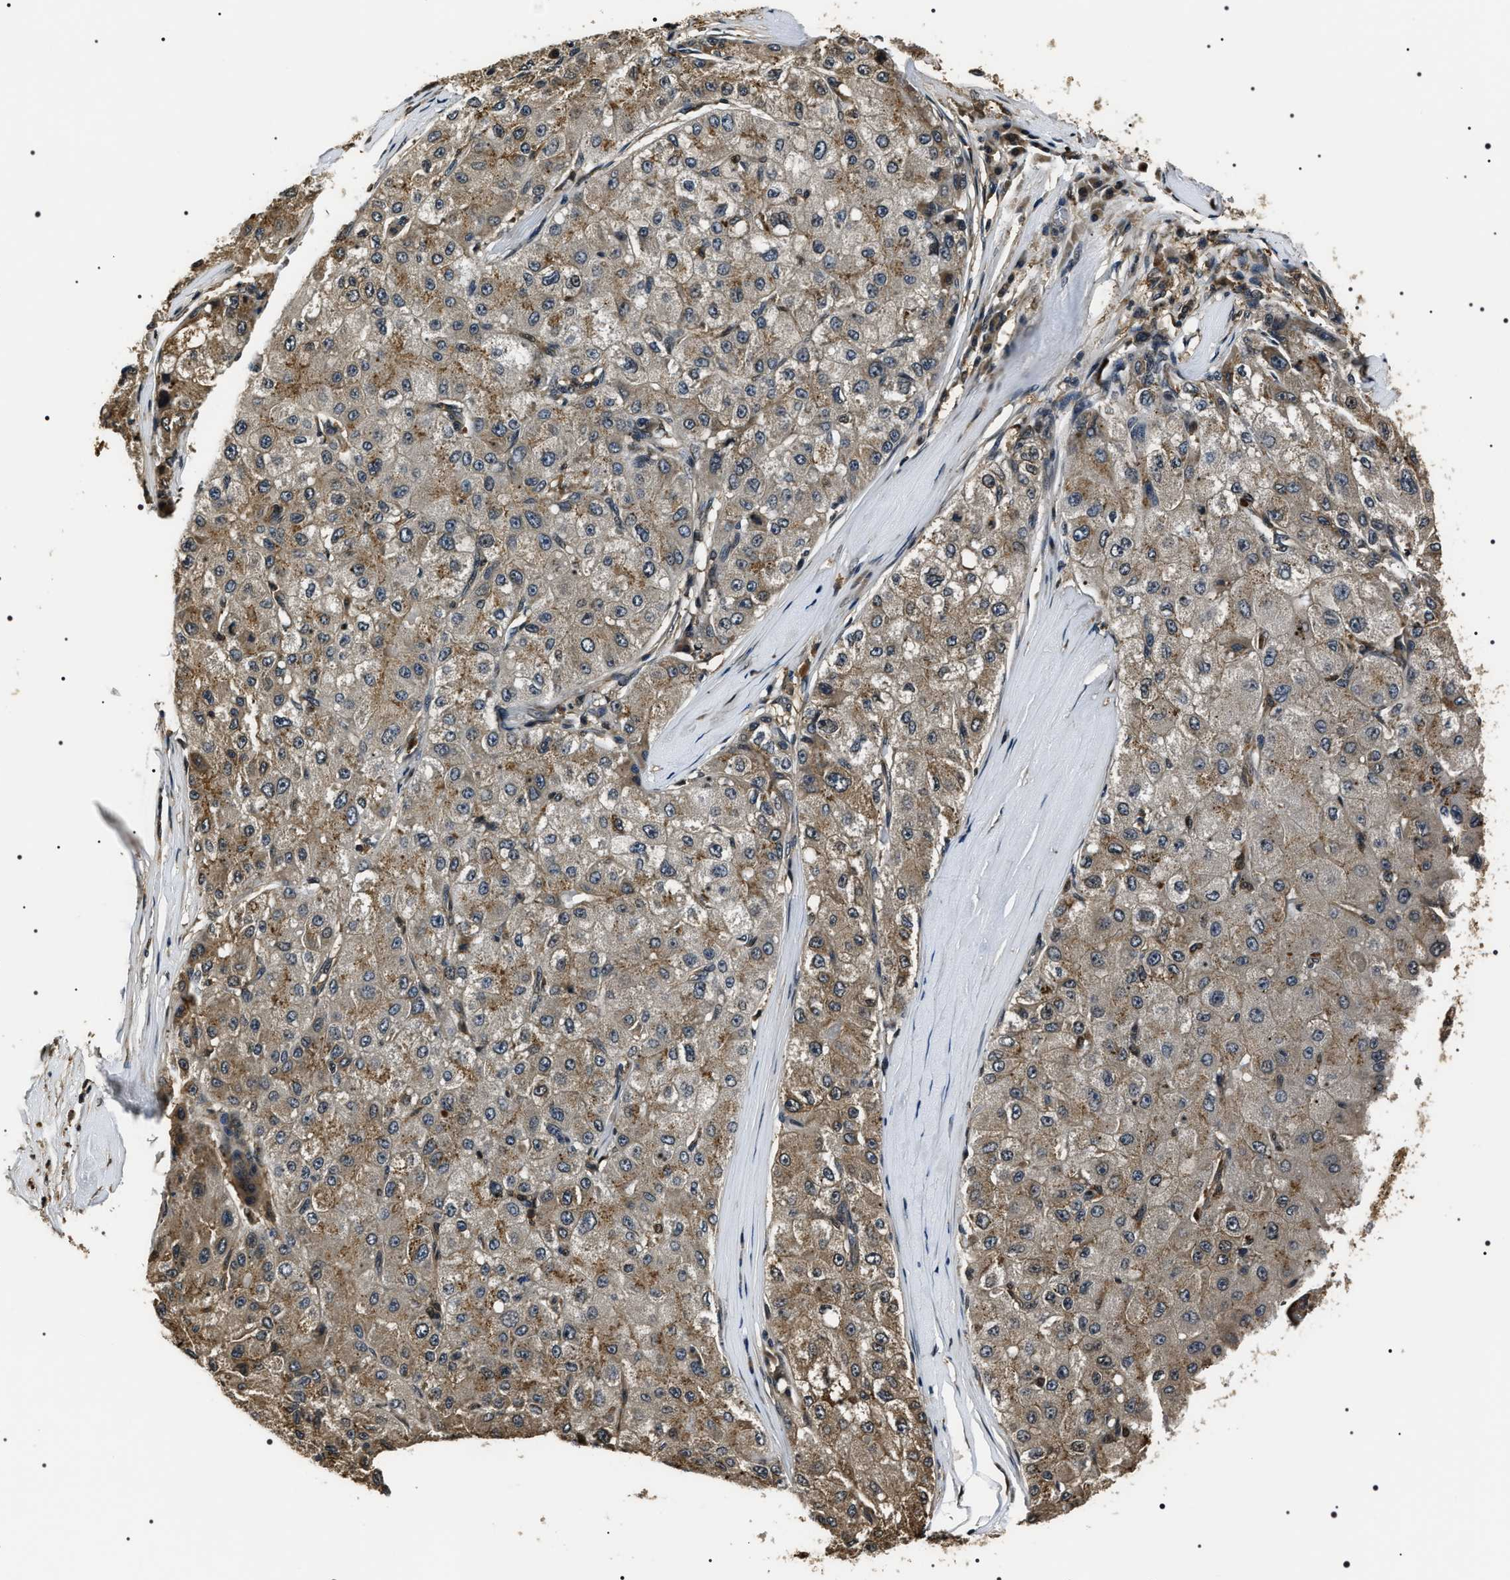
{"staining": {"intensity": "moderate", "quantity": "<25%", "location": "cytoplasmic/membranous"}, "tissue": "liver cancer", "cell_type": "Tumor cells", "image_type": "cancer", "snomed": [{"axis": "morphology", "description": "Carcinoma, Hepatocellular, NOS"}, {"axis": "topography", "description": "Liver"}], "caption": "Liver cancer tissue reveals moderate cytoplasmic/membranous expression in about <25% of tumor cells", "gene": "ARHGAP22", "patient": {"sex": "male", "age": 80}}